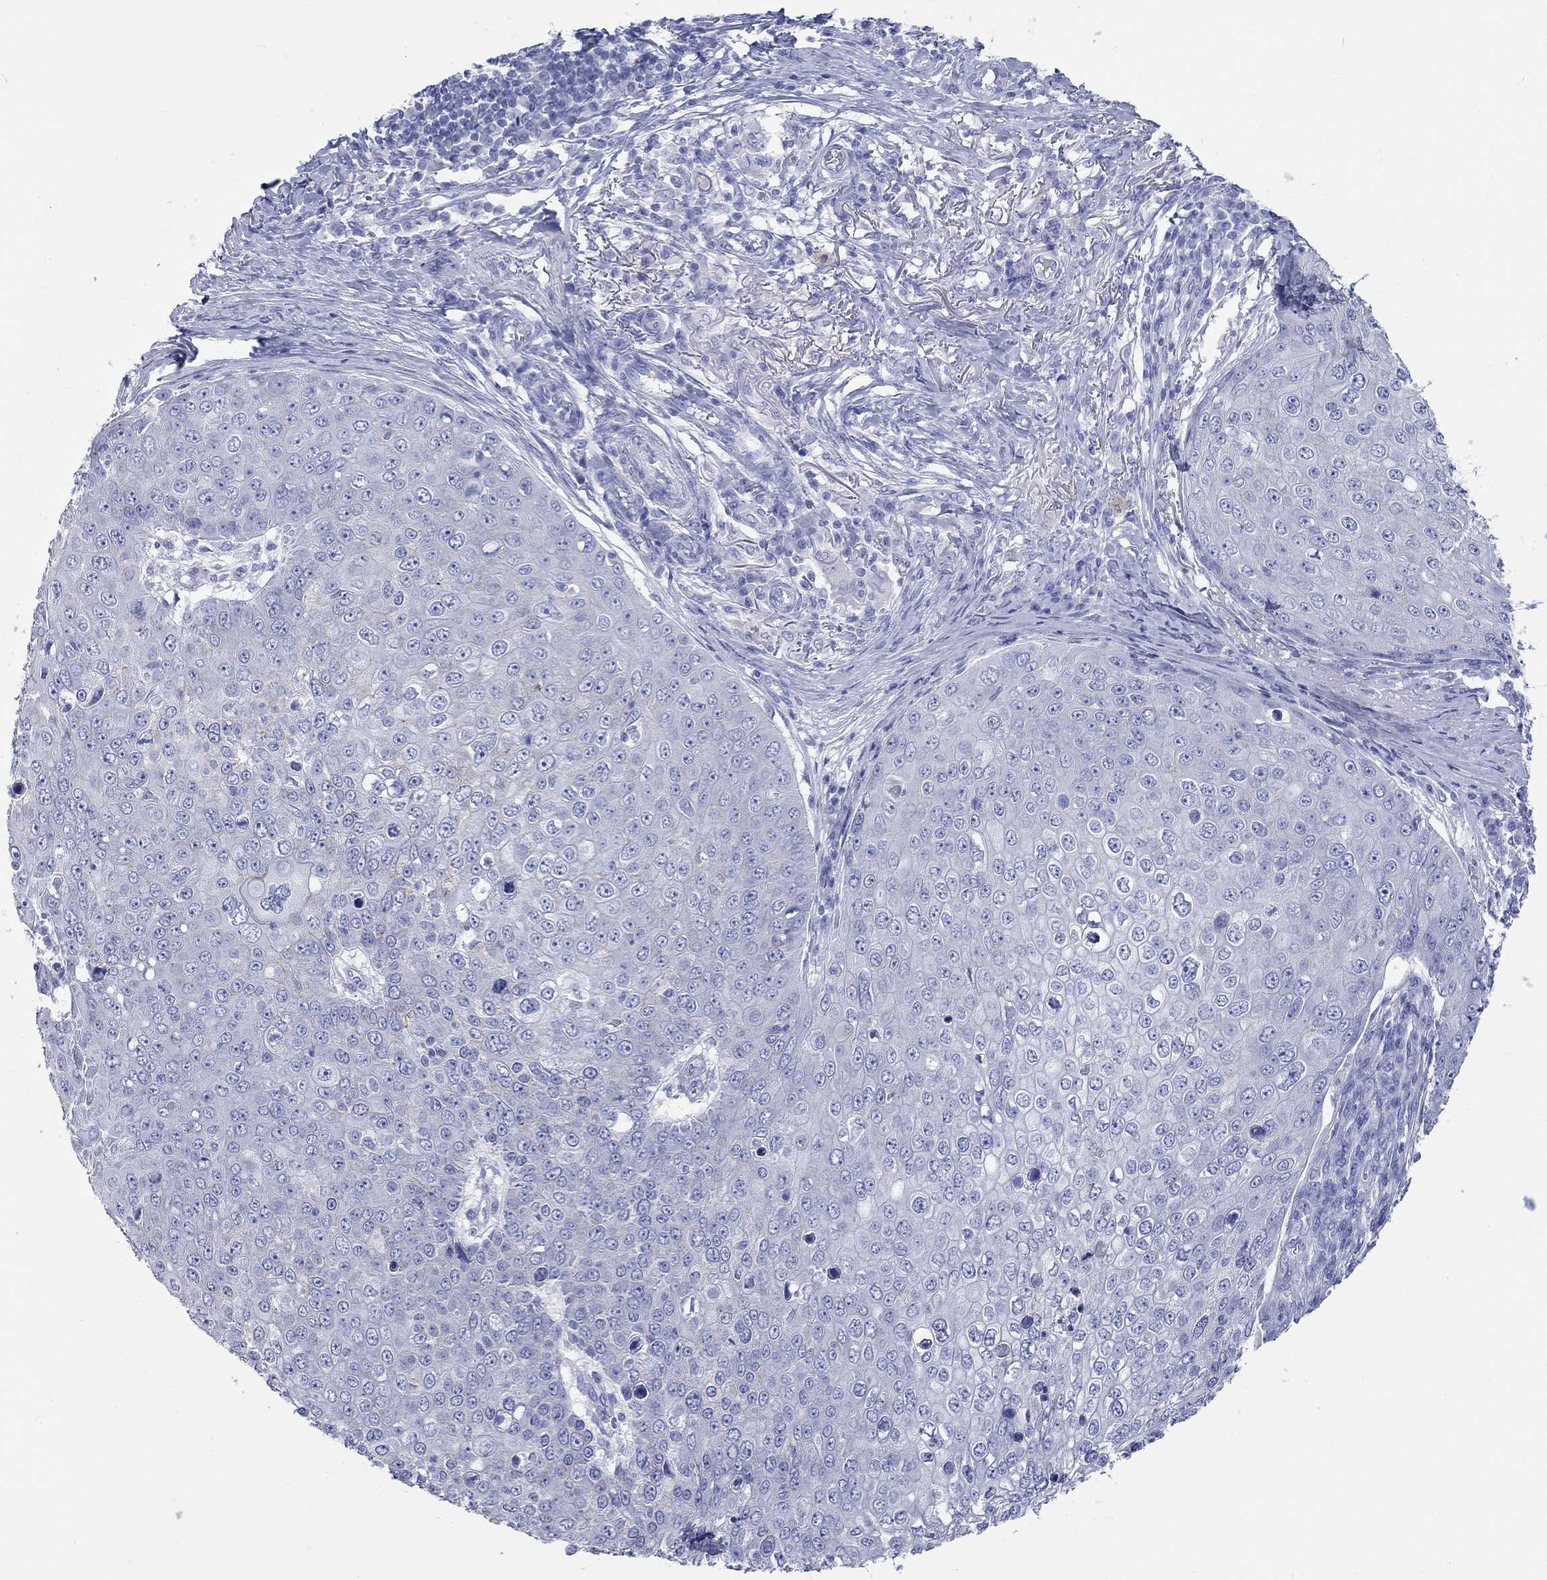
{"staining": {"intensity": "negative", "quantity": "none", "location": "none"}, "tissue": "skin cancer", "cell_type": "Tumor cells", "image_type": "cancer", "snomed": [{"axis": "morphology", "description": "Squamous cell carcinoma, NOS"}, {"axis": "topography", "description": "Skin"}], "caption": "There is no significant expression in tumor cells of squamous cell carcinoma (skin).", "gene": "SPATA9", "patient": {"sex": "male", "age": 71}}